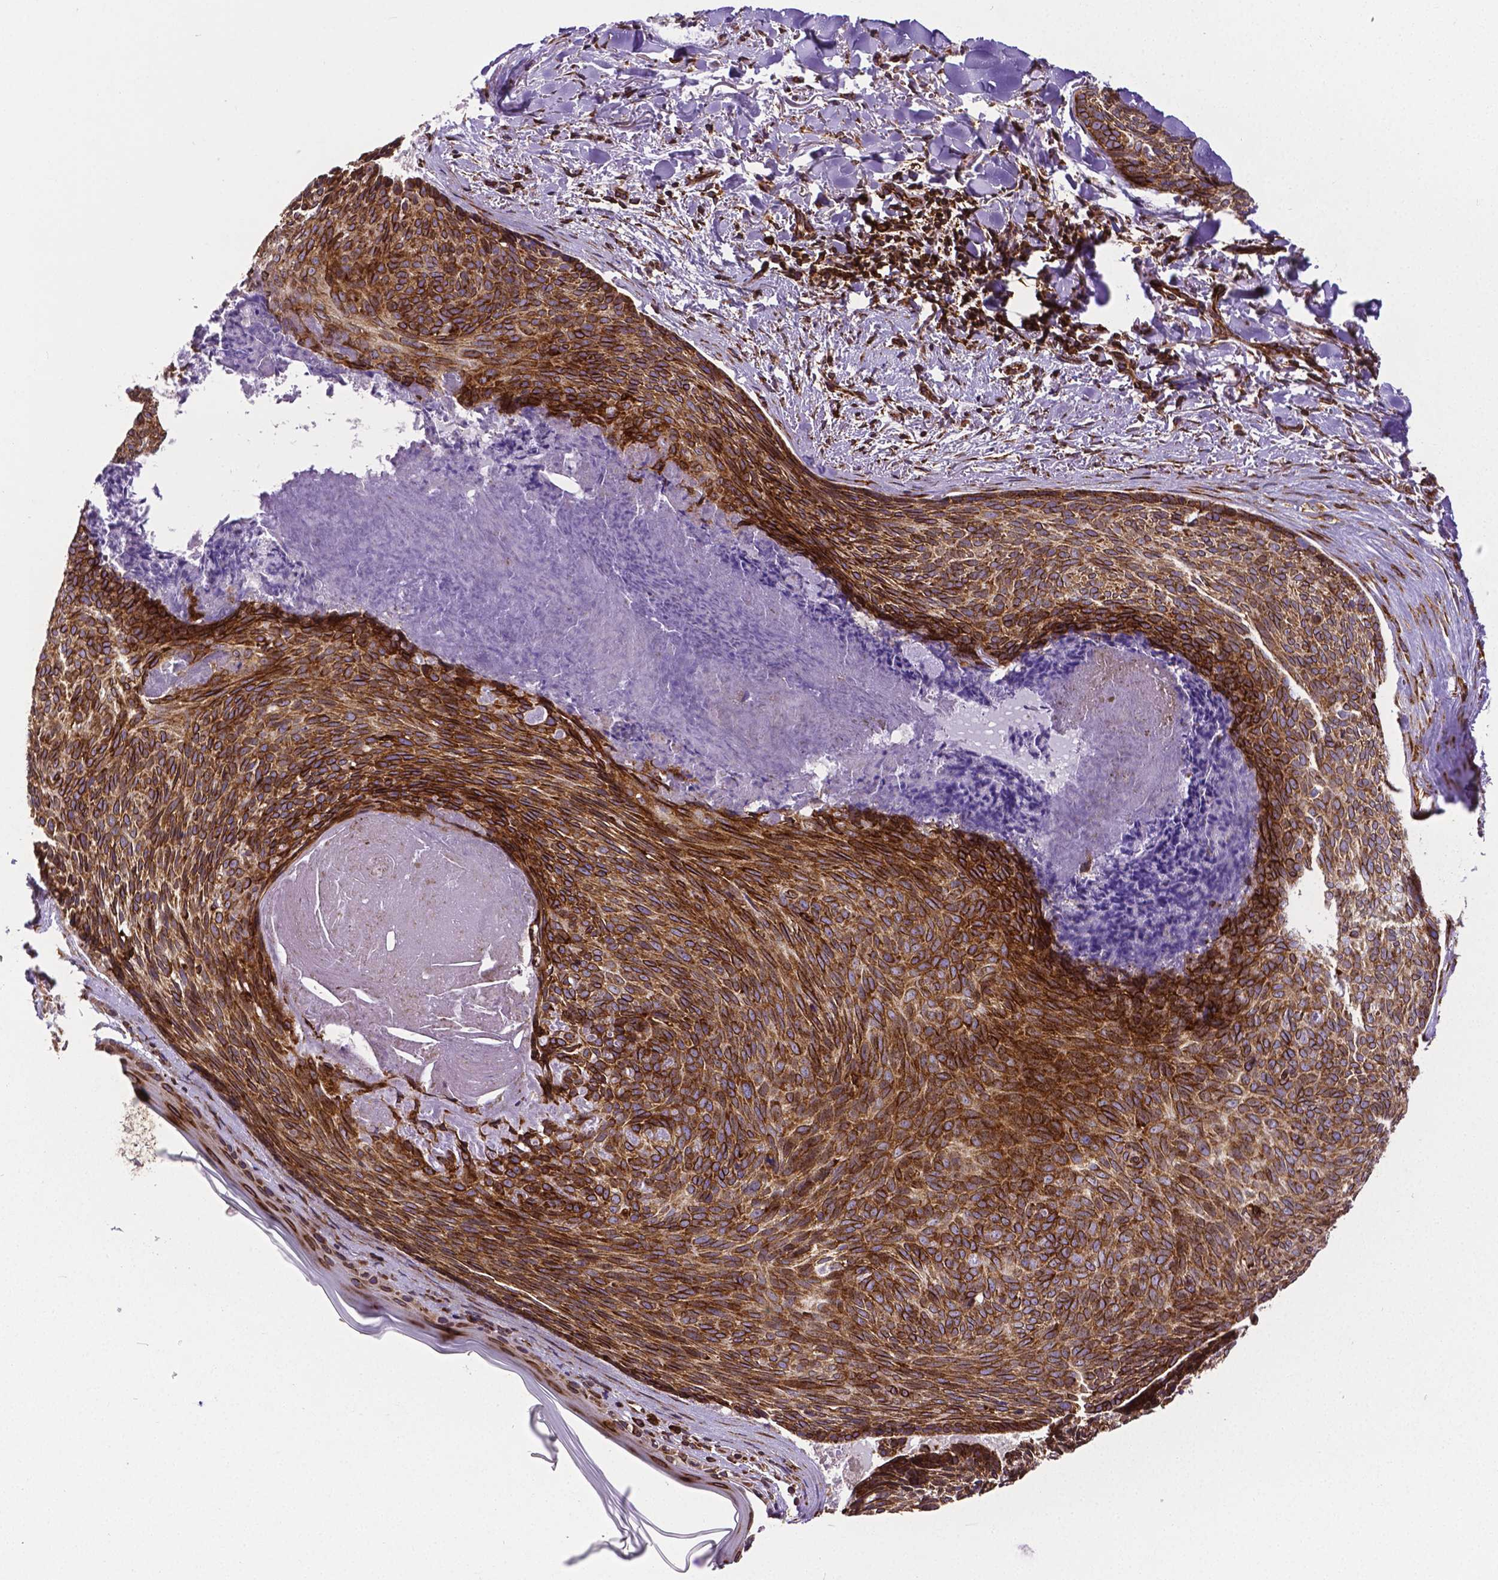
{"staining": {"intensity": "strong", "quantity": ">75%", "location": "cytoplasmic/membranous"}, "tissue": "skin cancer", "cell_type": "Tumor cells", "image_type": "cancer", "snomed": [{"axis": "morphology", "description": "Basal cell carcinoma"}, {"axis": "topography", "description": "Skin"}], "caption": "A brown stain highlights strong cytoplasmic/membranous positivity of a protein in human skin cancer tumor cells.", "gene": "MTDH", "patient": {"sex": "female", "age": 82}}